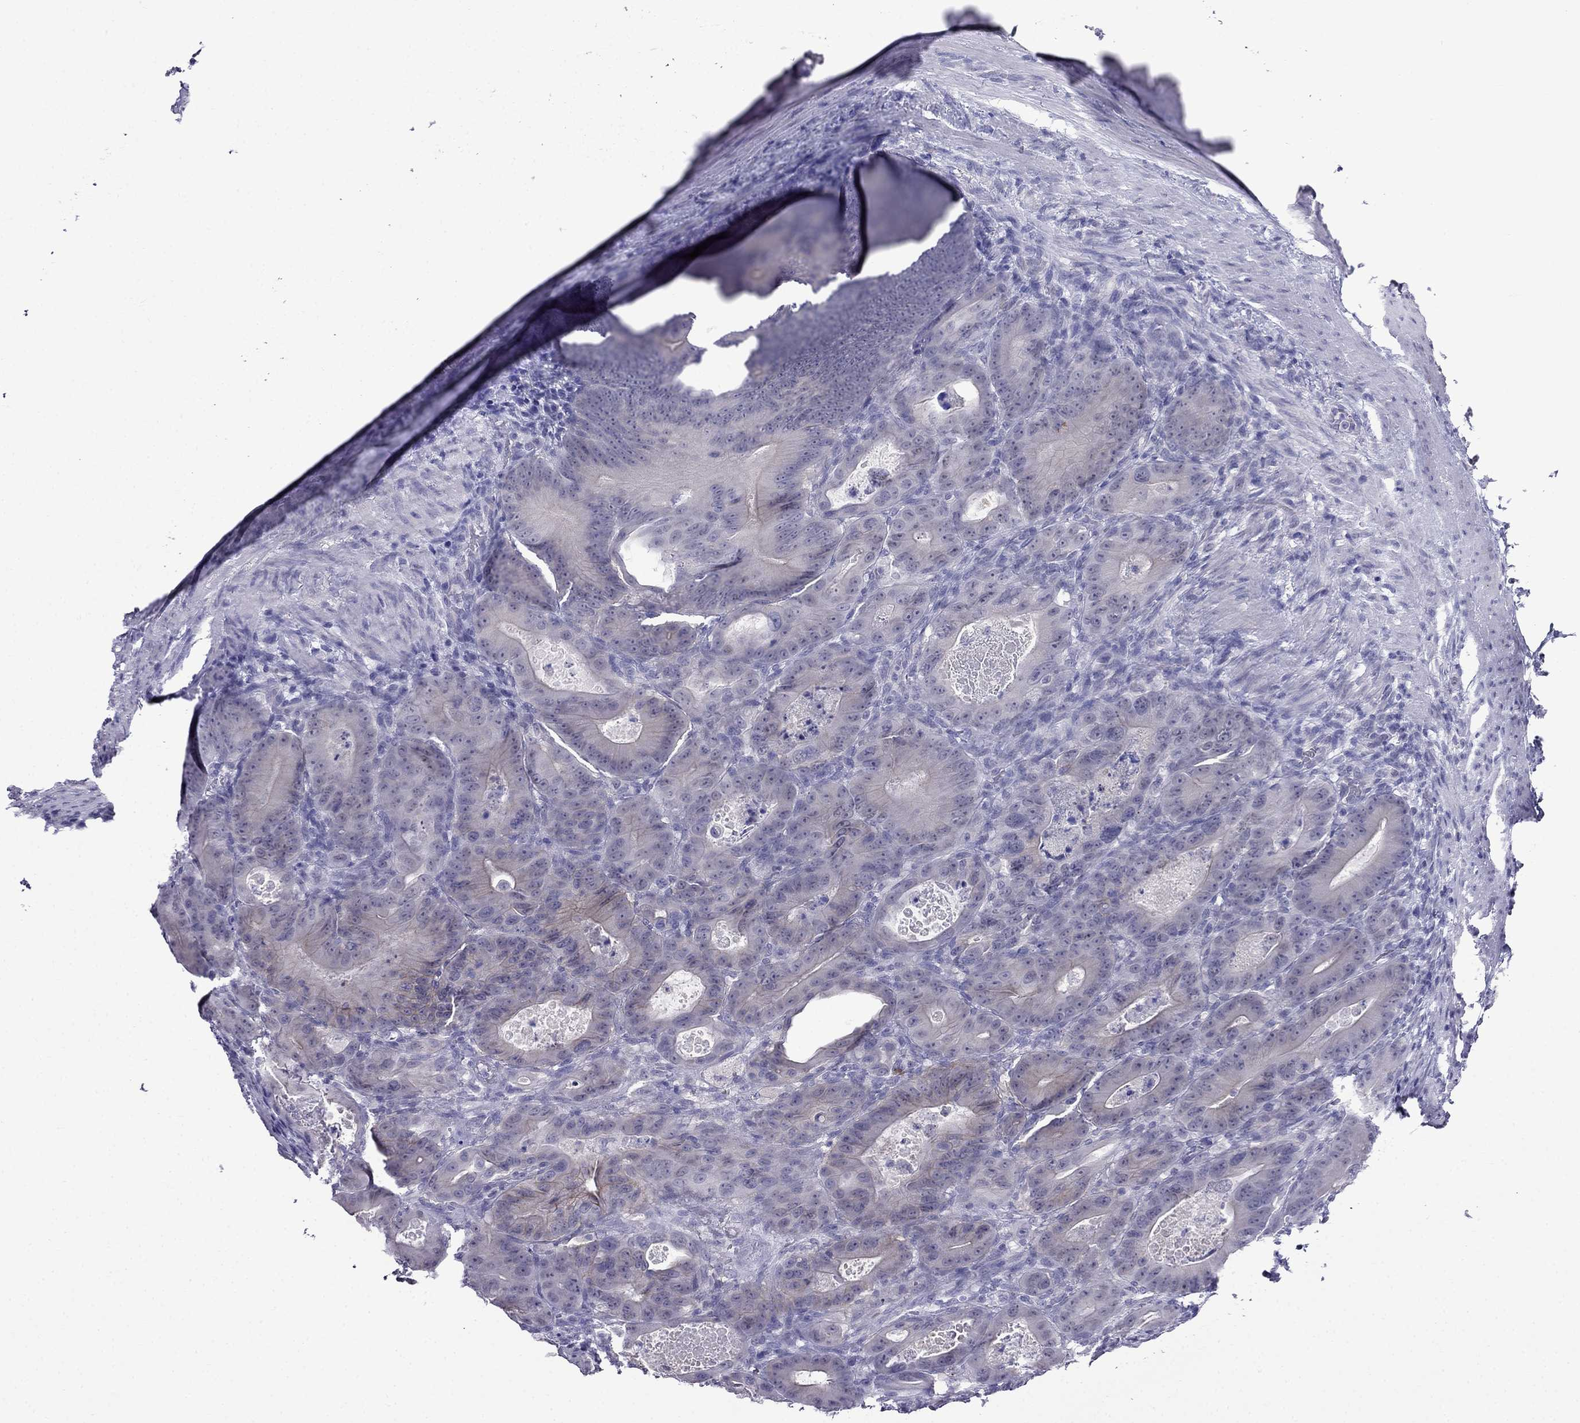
{"staining": {"intensity": "negative", "quantity": "none", "location": "none"}, "tissue": "colorectal cancer", "cell_type": "Tumor cells", "image_type": "cancer", "snomed": [{"axis": "morphology", "description": "Adenocarcinoma, NOS"}, {"axis": "topography", "description": "Rectum"}], "caption": "Tumor cells are negative for brown protein staining in colorectal adenocarcinoma.", "gene": "MGP", "patient": {"sex": "male", "age": 64}}